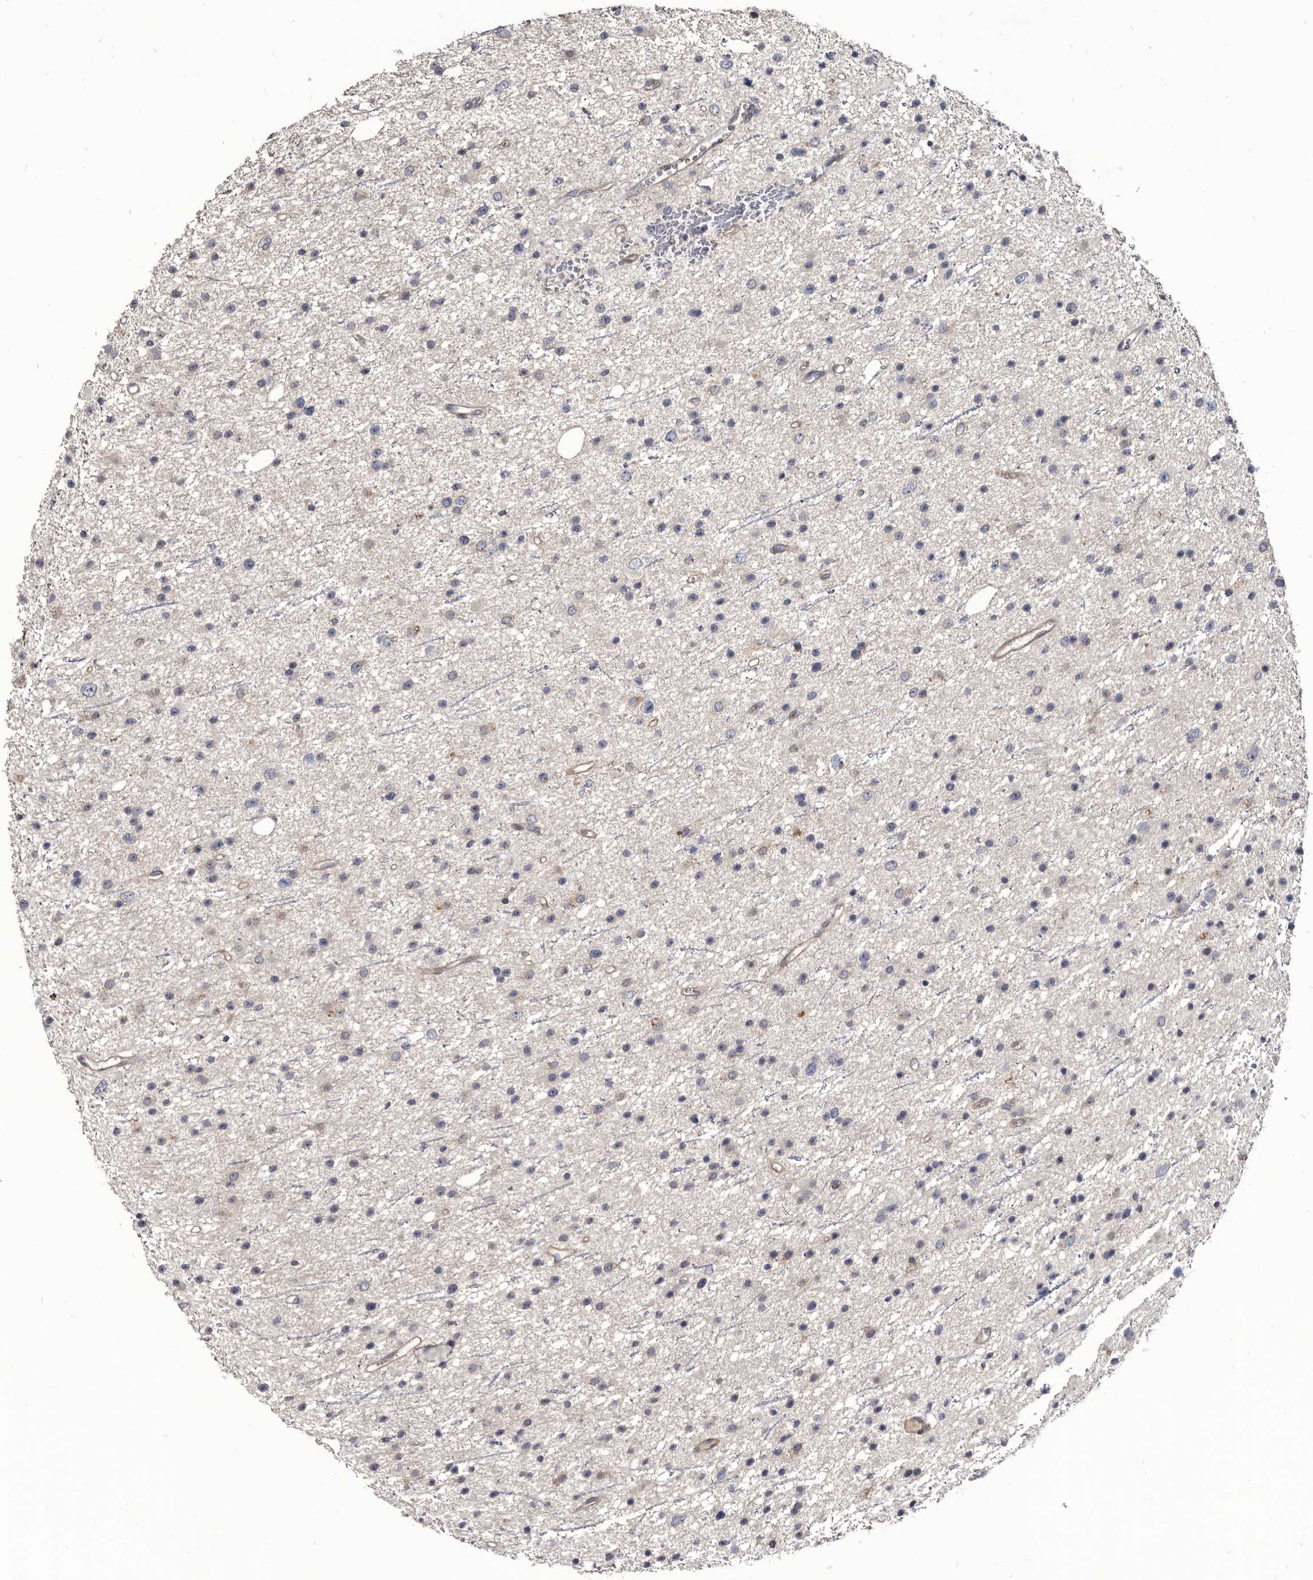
{"staining": {"intensity": "negative", "quantity": "none", "location": "none"}, "tissue": "glioma", "cell_type": "Tumor cells", "image_type": "cancer", "snomed": [{"axis": "morphology", "description": "Glioma, malignant, Low grade"}, {"axis": "topography", "description": "Cerebral cortex"}], "caption": "Immunohistochemistry (IHC) of human malignant glioma (low-grade) shows no expression in tumor cells. (DAB (3,3'-diaminobenzidine) immunohistochemistry with hematoxylin counter stain).", "gene": "PROM1", "patient": {"sex": "female", "age": 39}}